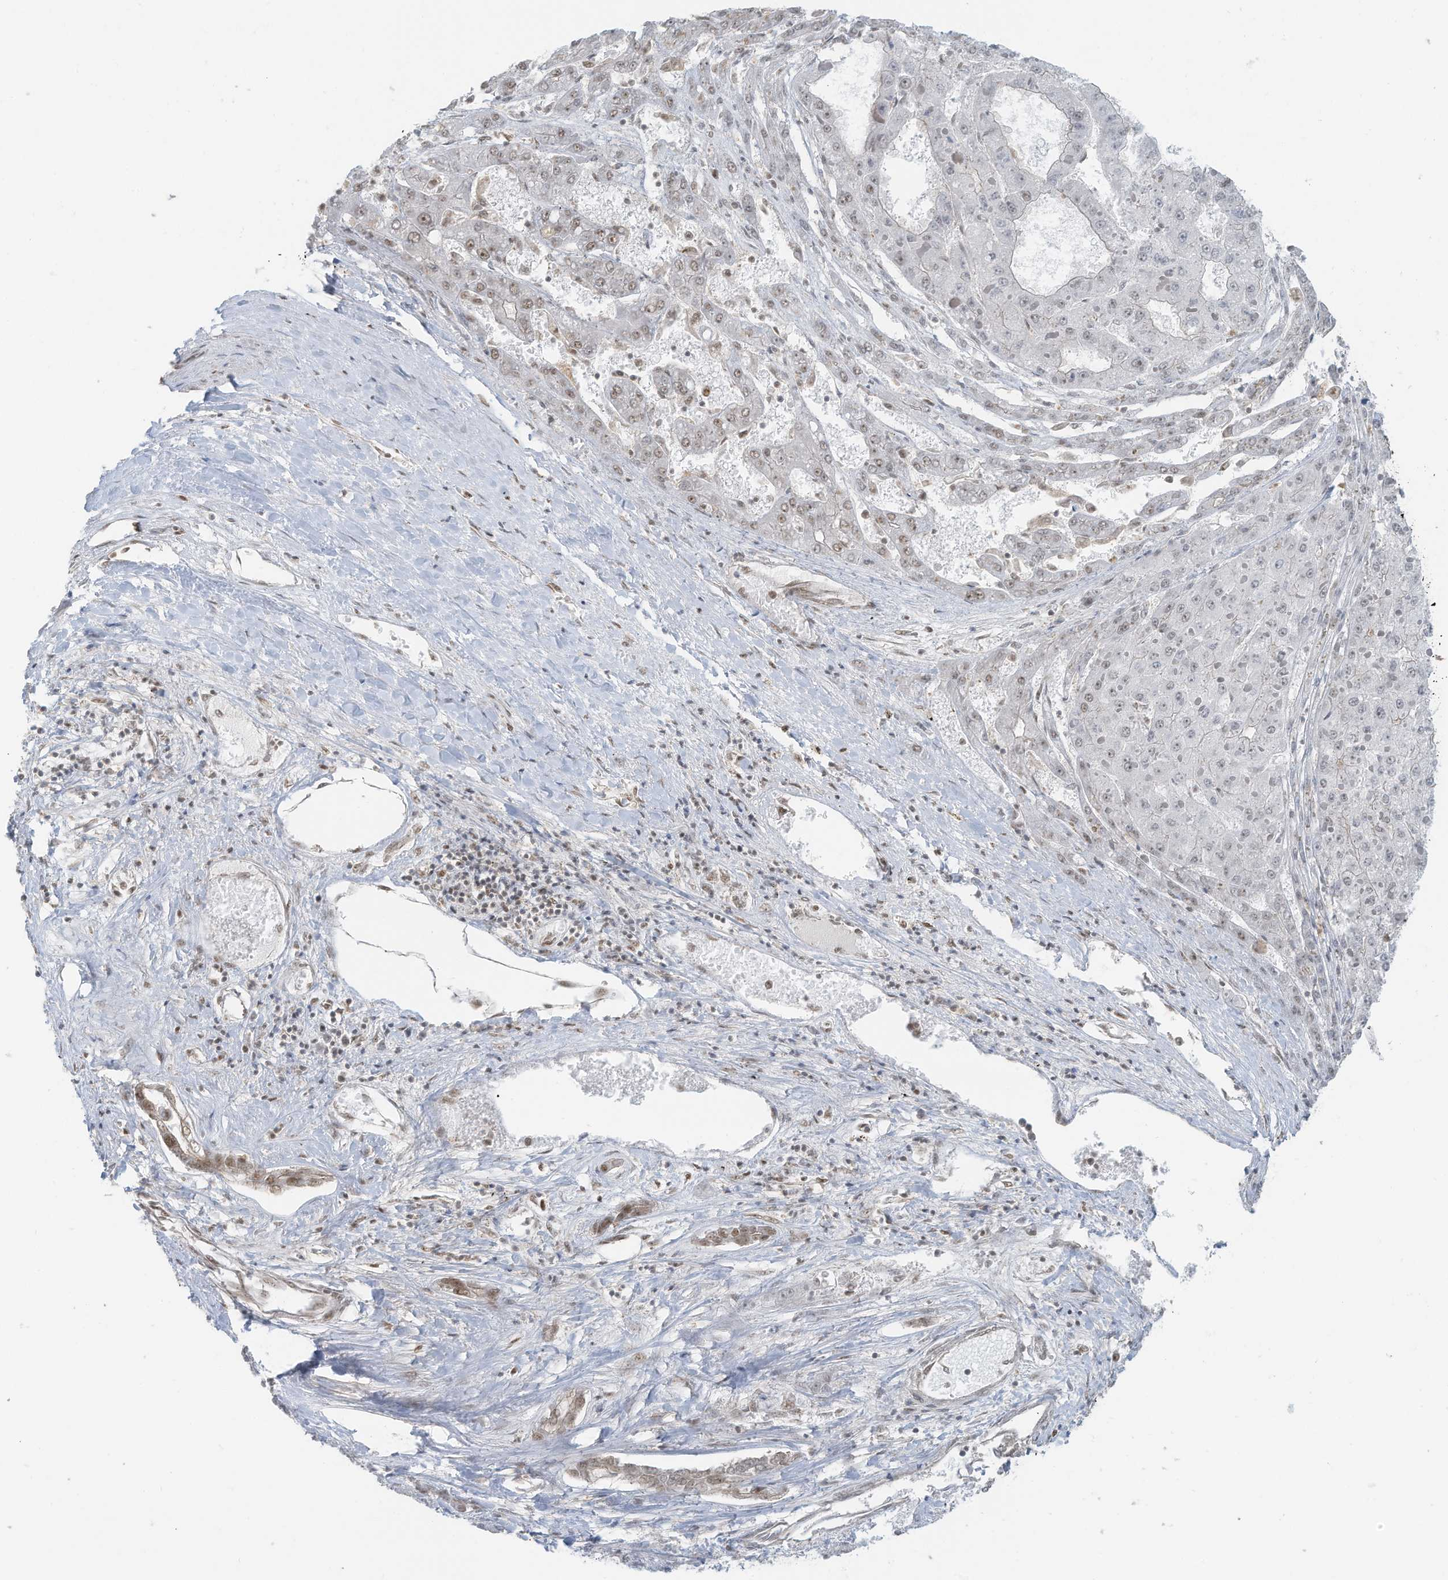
{"staining": {"intensity": "moderate", "quantity": "<25%", "location": "nuclear"}, "tissue": "liver cancer", "cell_type": "Tumor cells", "image_type": "cancer", "snomed": [{"axis": "morphology", "description": "Carcinoma, Hepatocellular, NOS"}, {"axis": "topography", "description": "Liver"}], "caption": "High-power microscopy captured an IHC image of hepatocellular carcinoma (liver), revealing moderate nuclear expression in about <25% of tumor cells.", "gene": "DBR1", "patient": {"sex": "female", "age": 73}}